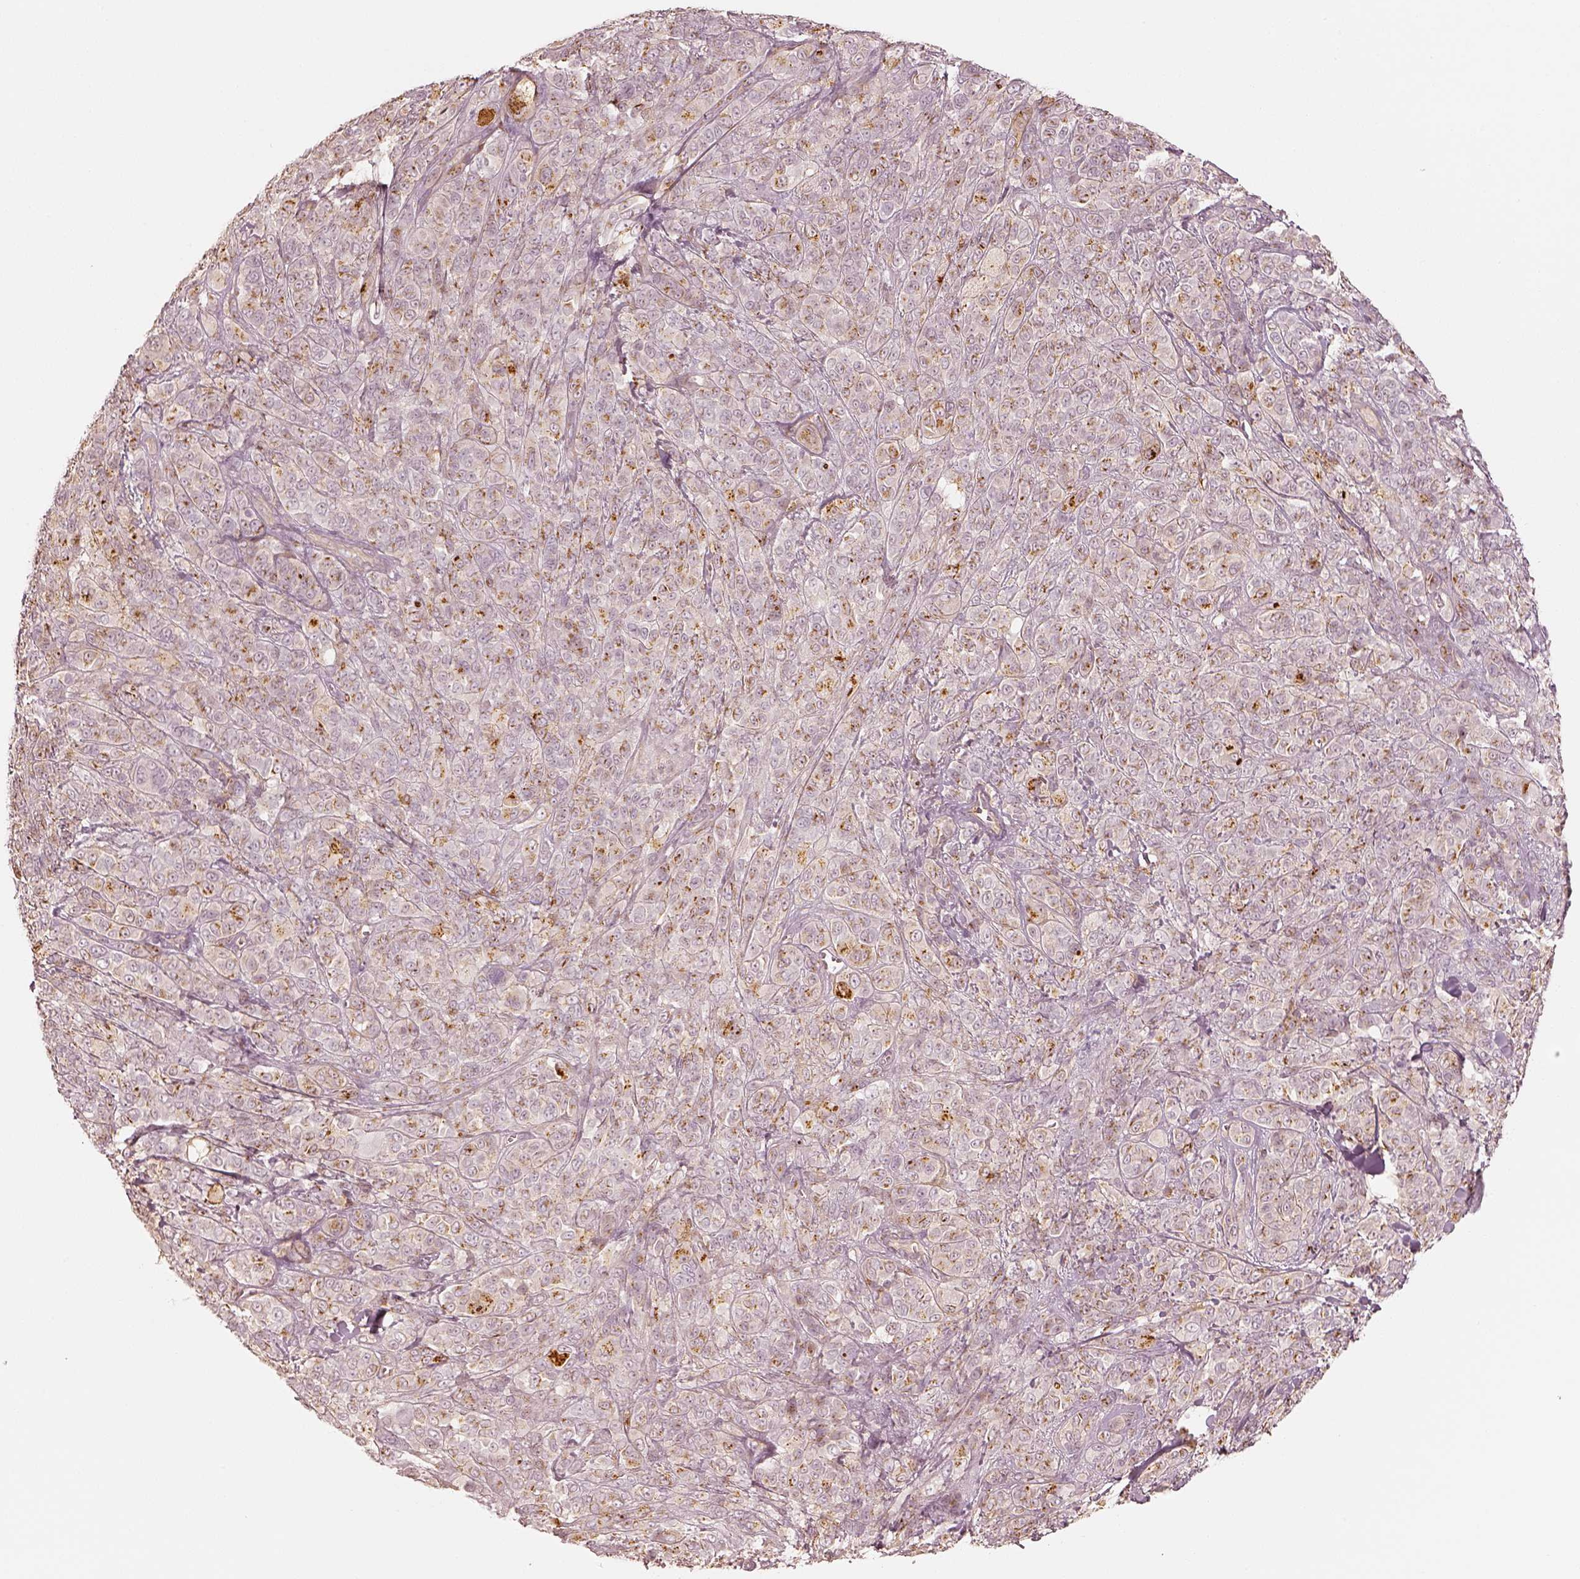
{"staining": {"intensity": "moderate", "quantity": "<25%", "location": "cytoplasmic/membranous"}, "tissue": "melanoma", "cell_type": "Tumor cells", "image_type": "cancer", "snomed": [{"axis": "morphology", "description": "Malignant melanoma, NOS"}, {"axis": "topography", "description": "Skin"}], "caption": "Immunohistochemical staining of melanoma exhibits low levels of moderate cytoplasmic/membranous positivity in about <25% of tumor cells.", "gene": "GORASP2", "patient": {"sex": "female", "age": 87}}